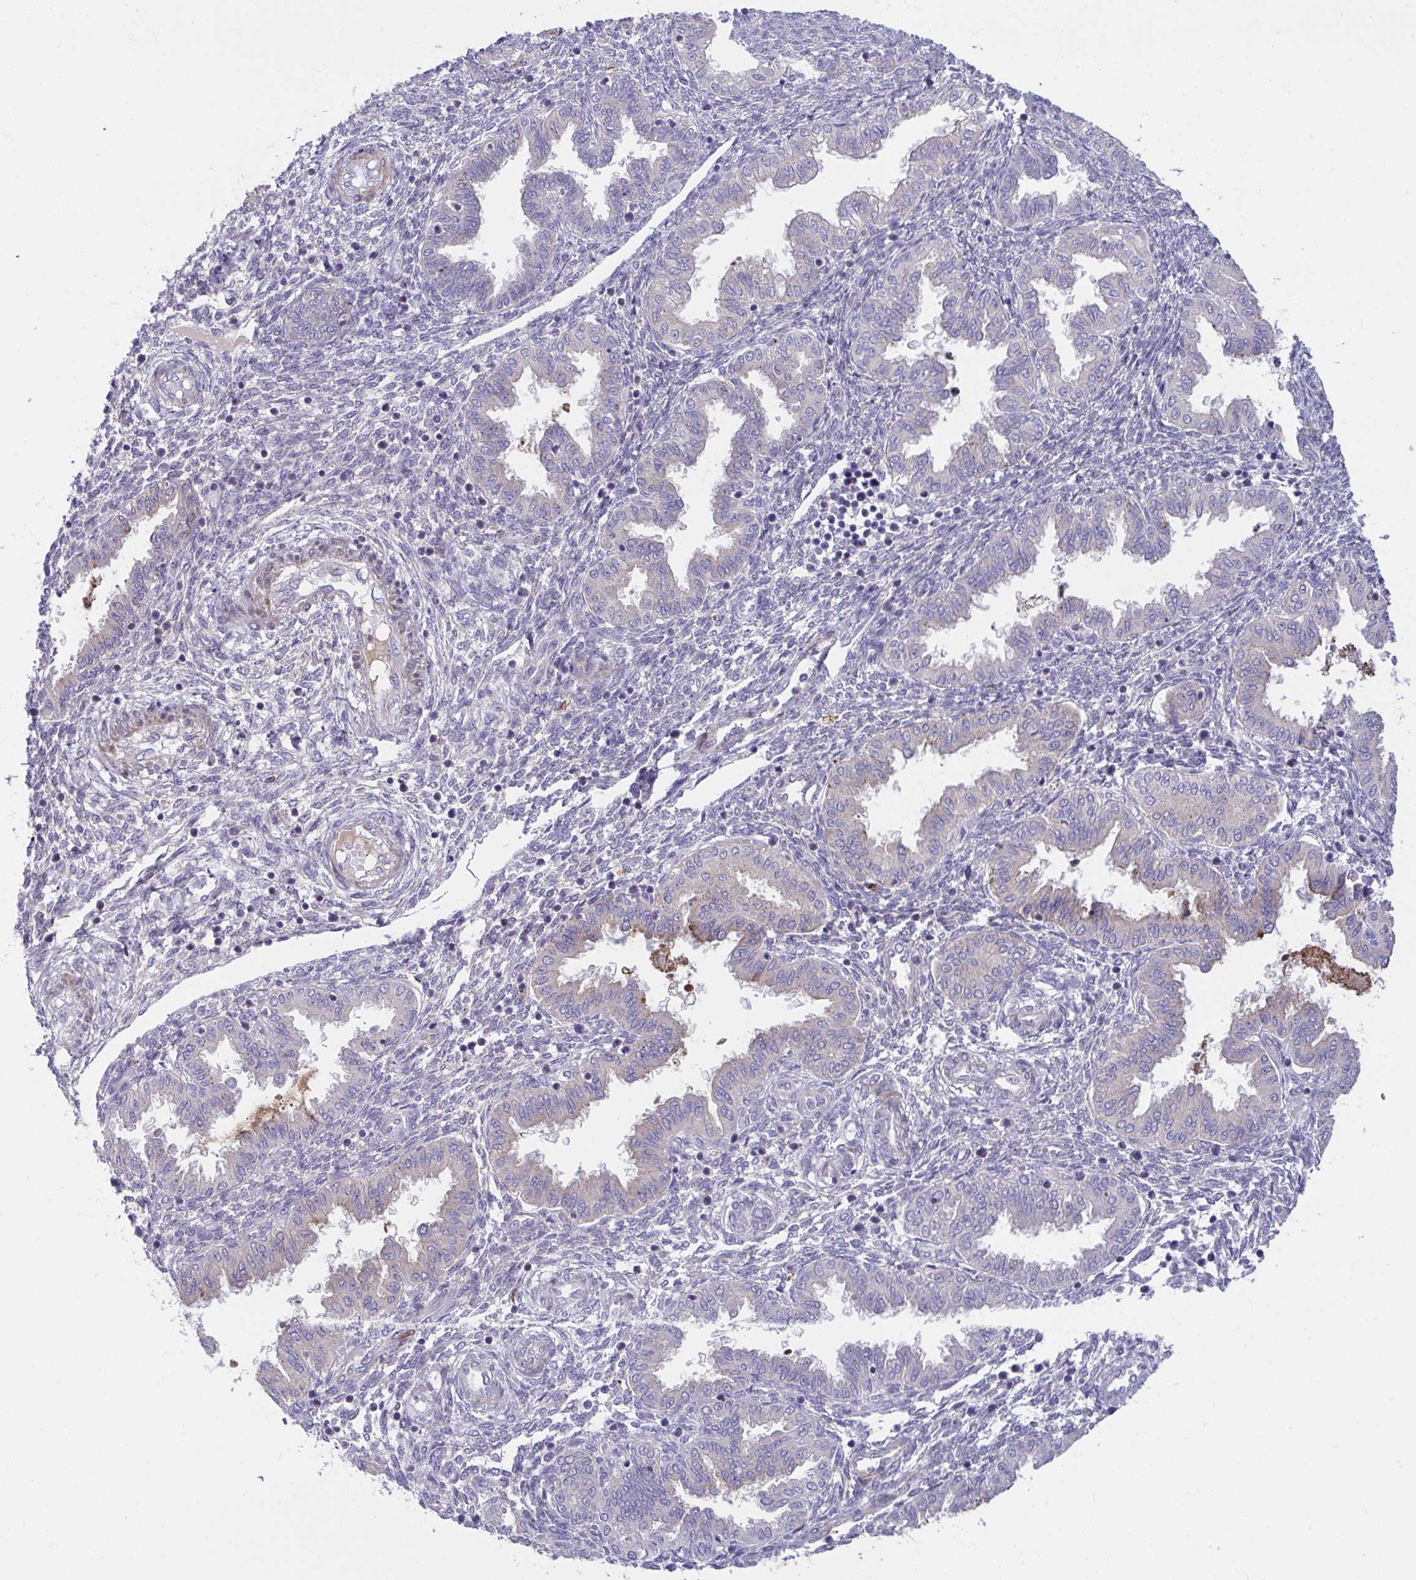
{"staining": {"intensity": "negative", "quantity": "none", "location": "none"}, "tissue": "endometrium", "cell_type": "Cells in endometrial stroma", "image_type": "normal", "snomed": [{"axis": "morphology", "description": "Normal tissue, NOS"}, {"axis": "topography", "description": "Endometrium"}], "caption": "This is an IHC micrograph of unremarkable endometrium. There is no staining in cells in endometrial stroma.", "gene": "PIGZ", "patient": {"sex": "female", "age": 33}}